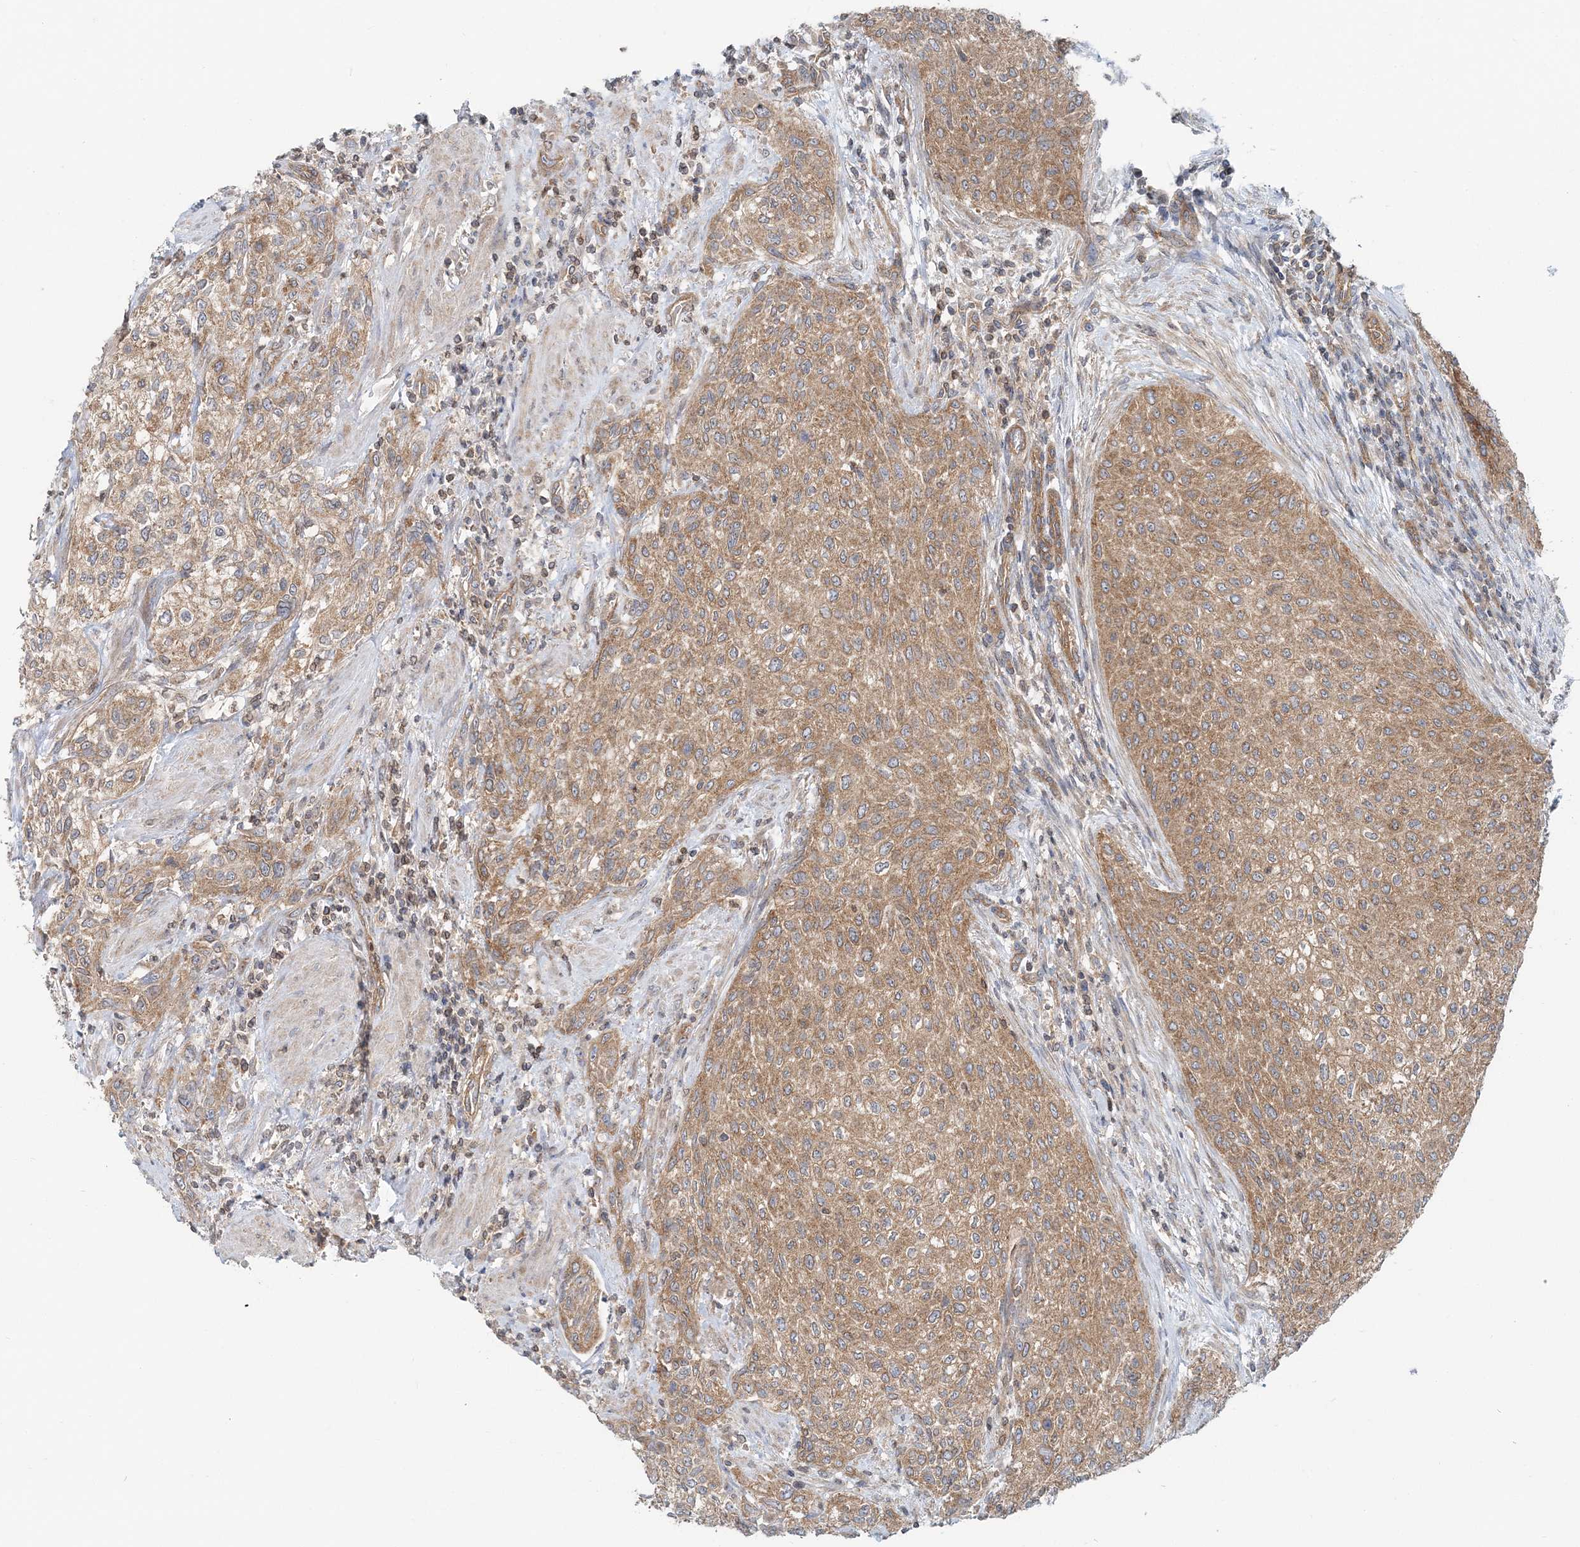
{"staining": {"intensity": "moderate", "quantity": ">75%", "location": "cytoplasmic/membranous"}, "tissue": "urothelial cancer", "cell_type": "Tumor cells", "image_type": "cancer", "snomed": [{"axis": "morphology", "description": "Urothelial carcinoma, High grade"}, {"axis": "topography", "description": "Urinary bladder"}], "caption": "DAB immunohistochemical staining of human urothelial cancer displays moderate cytoplasmic/membranous protein staining in about >75% of tumor cells.", "gene": "MOB4", "patient": {"sex": "male", "age": 35}}